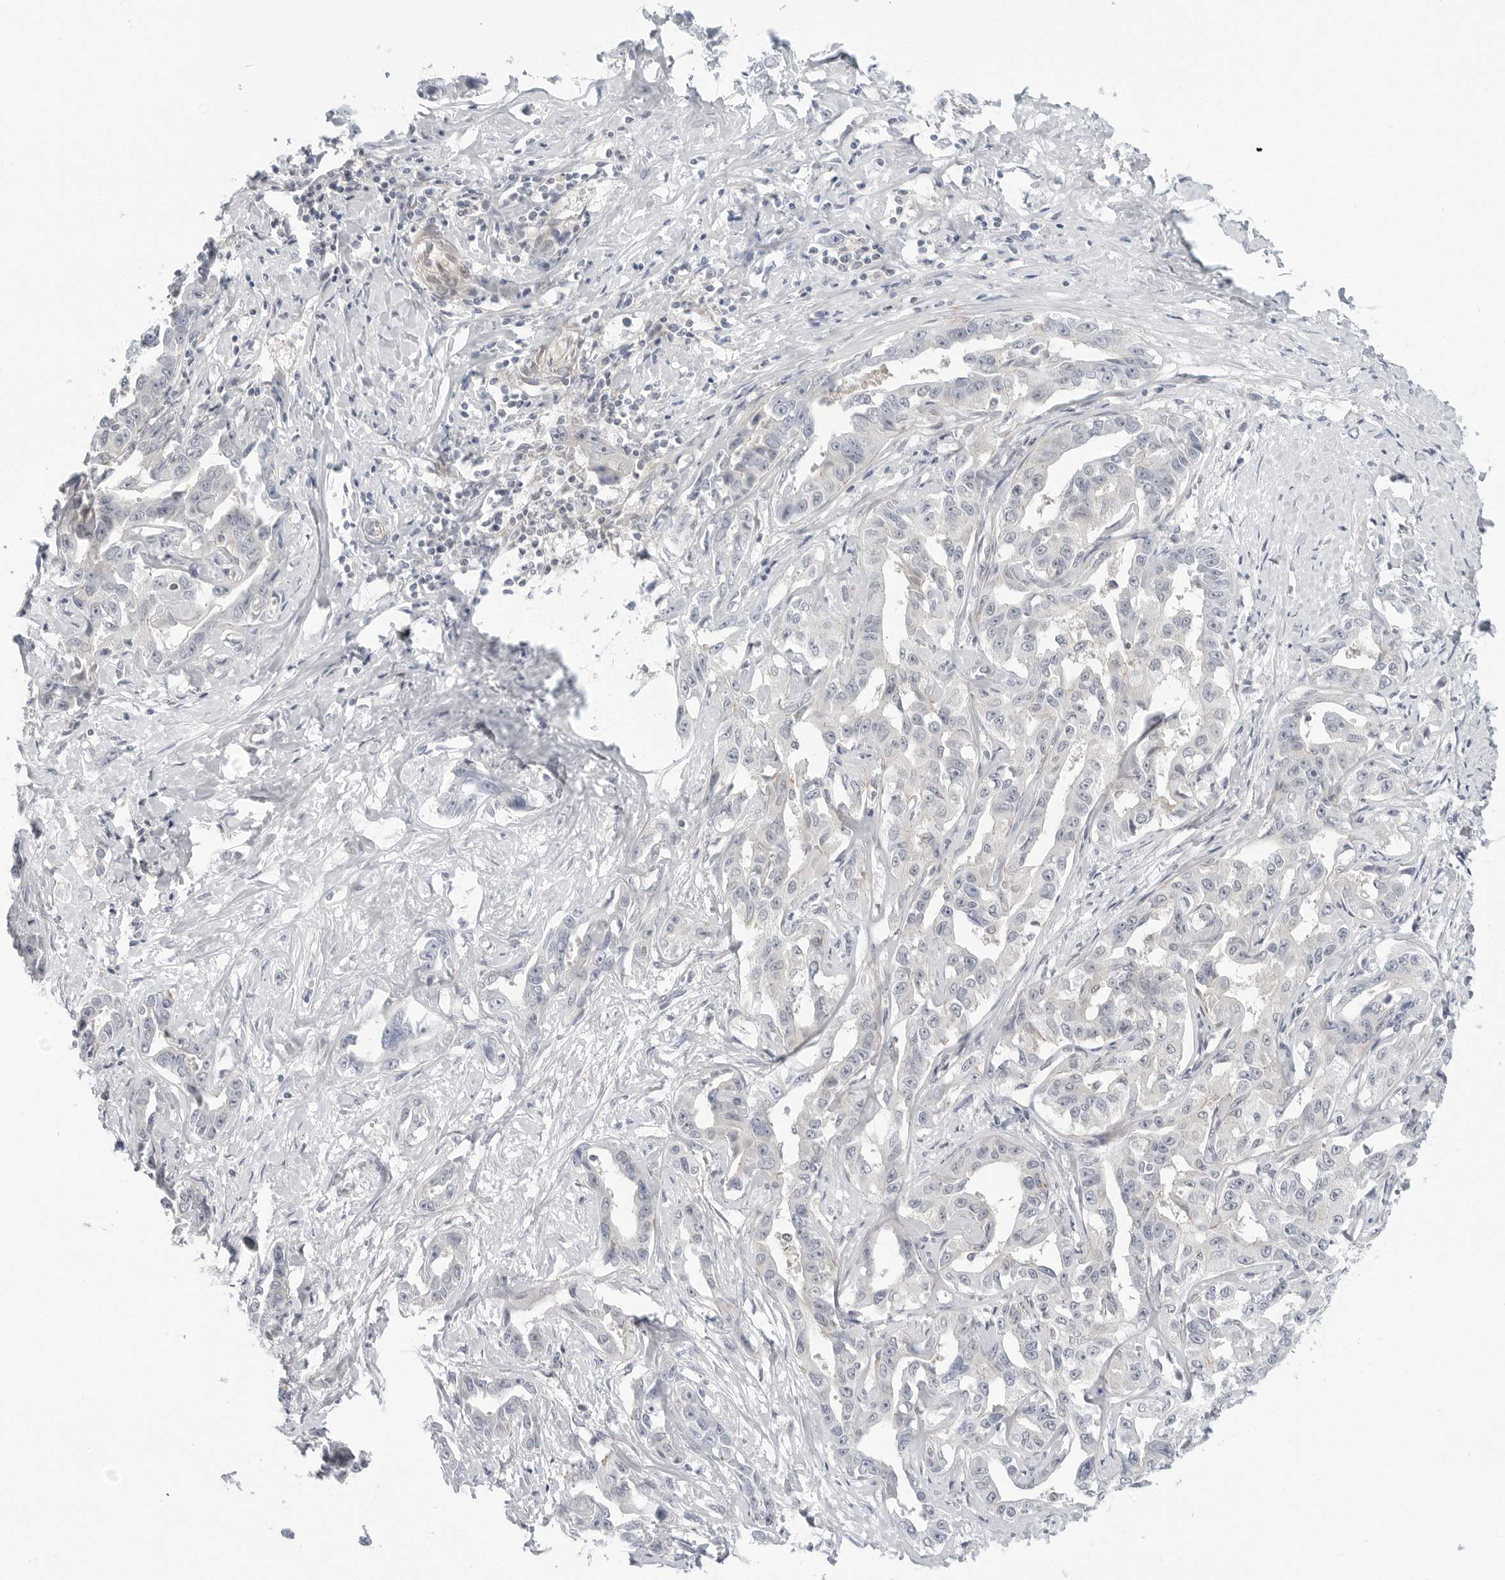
{"staining": {"intensity": "negative", "quantity": "none", "location": "none"}, "tissue": "liver cancer", "cell_type": "Tumor cells", "image_type": "cancer", "snomed": [{"axis": "morphology", "description": "Cholangiocarcinoma"}, {"axis": "topography", "description": "Liver"}], "caption": "Immunohistochemistry (IHC) photomicrograph of liver cholangiocarcinoma stained for a protein (brown), which exhibits no staining in tumor cells.", "gene": "STXBP3", "patient": {"sex": "male", "age": 59}}